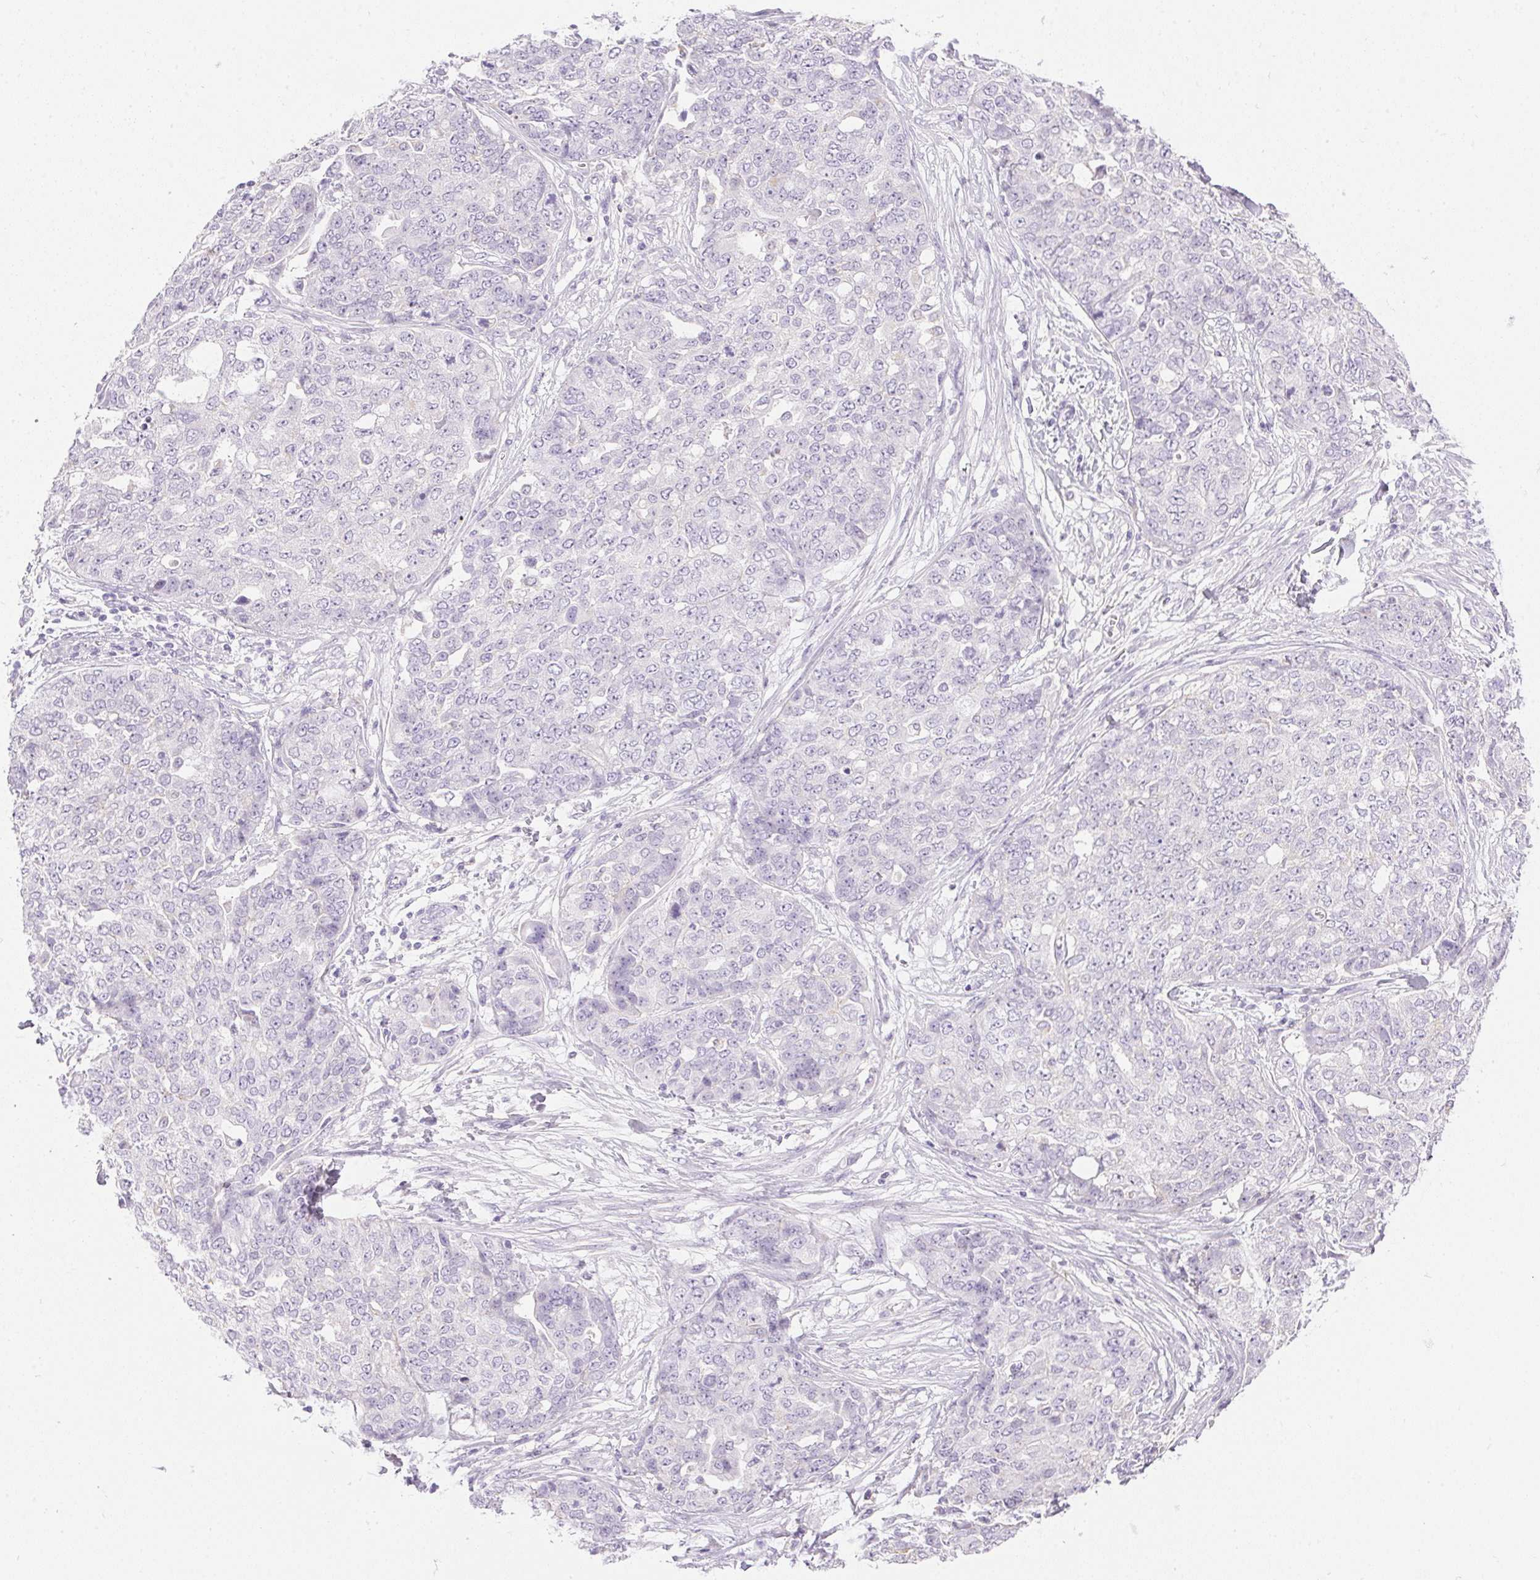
{"staining": {"intensity": "negative", "quantity": "none", "location": "none"}, "tissue": "ovarian cancer", "cell_type": "Tumor cells", "image_type": "cancer", "snomed": [{"axis": "morphology", "description": "Cystadenocarcinoma, serous, NOS"}, {"axis": "topography", "description": "Soft tissue"}, {"axis": "topography", "description": "Ovary"}], "caption": "The histopathology image exhibits no staining of tumor cells in ovarian cancer.", "gene": "ATP6V1G3", "patient": {"sex": "female", "age": 57}}